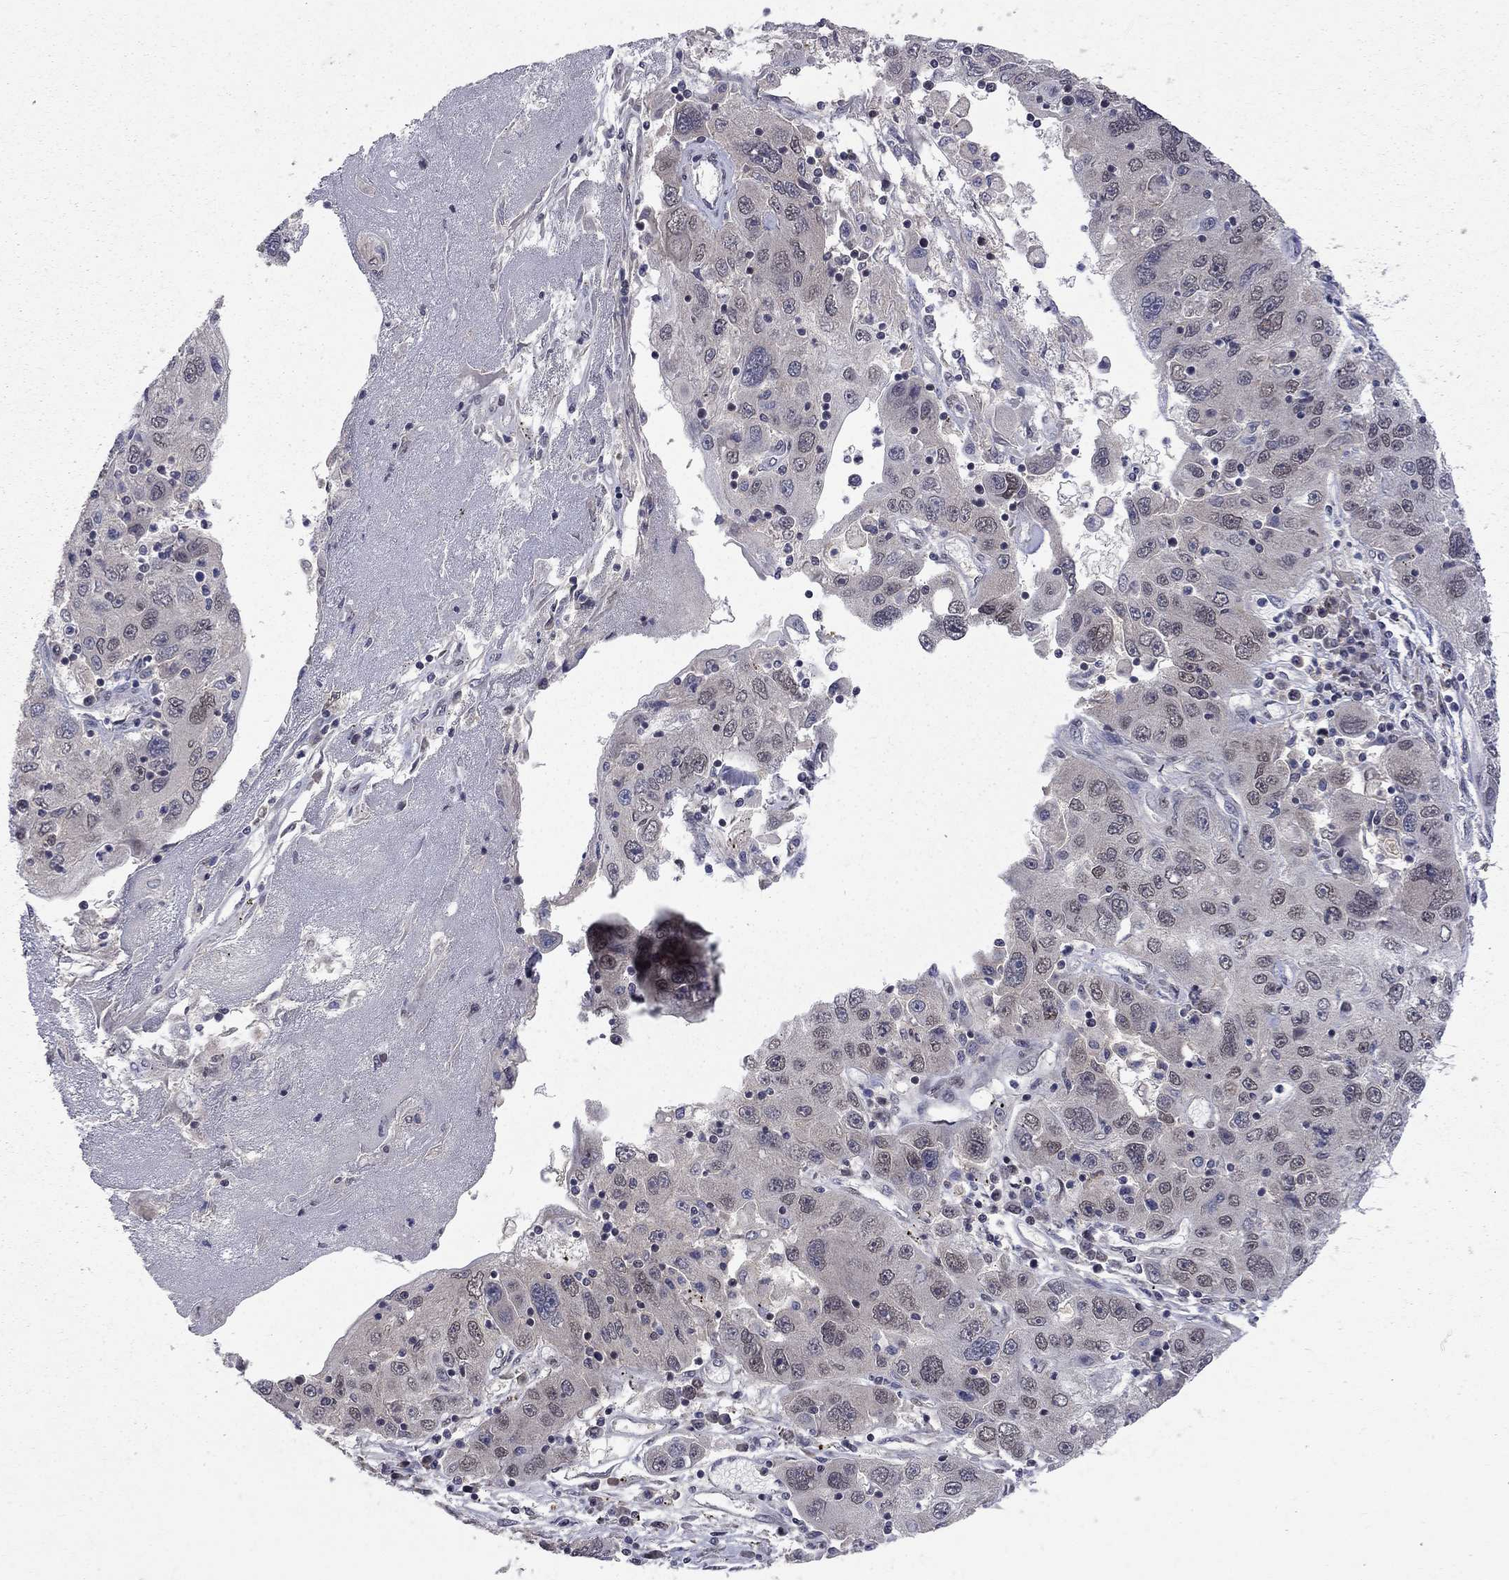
{"staining": {"intensity": "negative", "quantity": "none", "location": "none"}, "tissue": "stomach cancer", "cell_type": "Tumor cells", "image_type": "cancer", "snomed": [{"axis": "morphology", "description": "Adenocarcinoma, NOS"}, {"axis": "topography", "description": "Stomach"}], "caption": "Tumor cells are negative for protein expression in human stomach cancer (adenocarcinoma). (Stains: DAB (3,3'-diaminobenzidine) IHC with hematoxylin counter stain, Microscopy: brightfield microscopy at high magnification).", "gene": "SAP30L", "patient": {"sex": "male", "age": 56}}